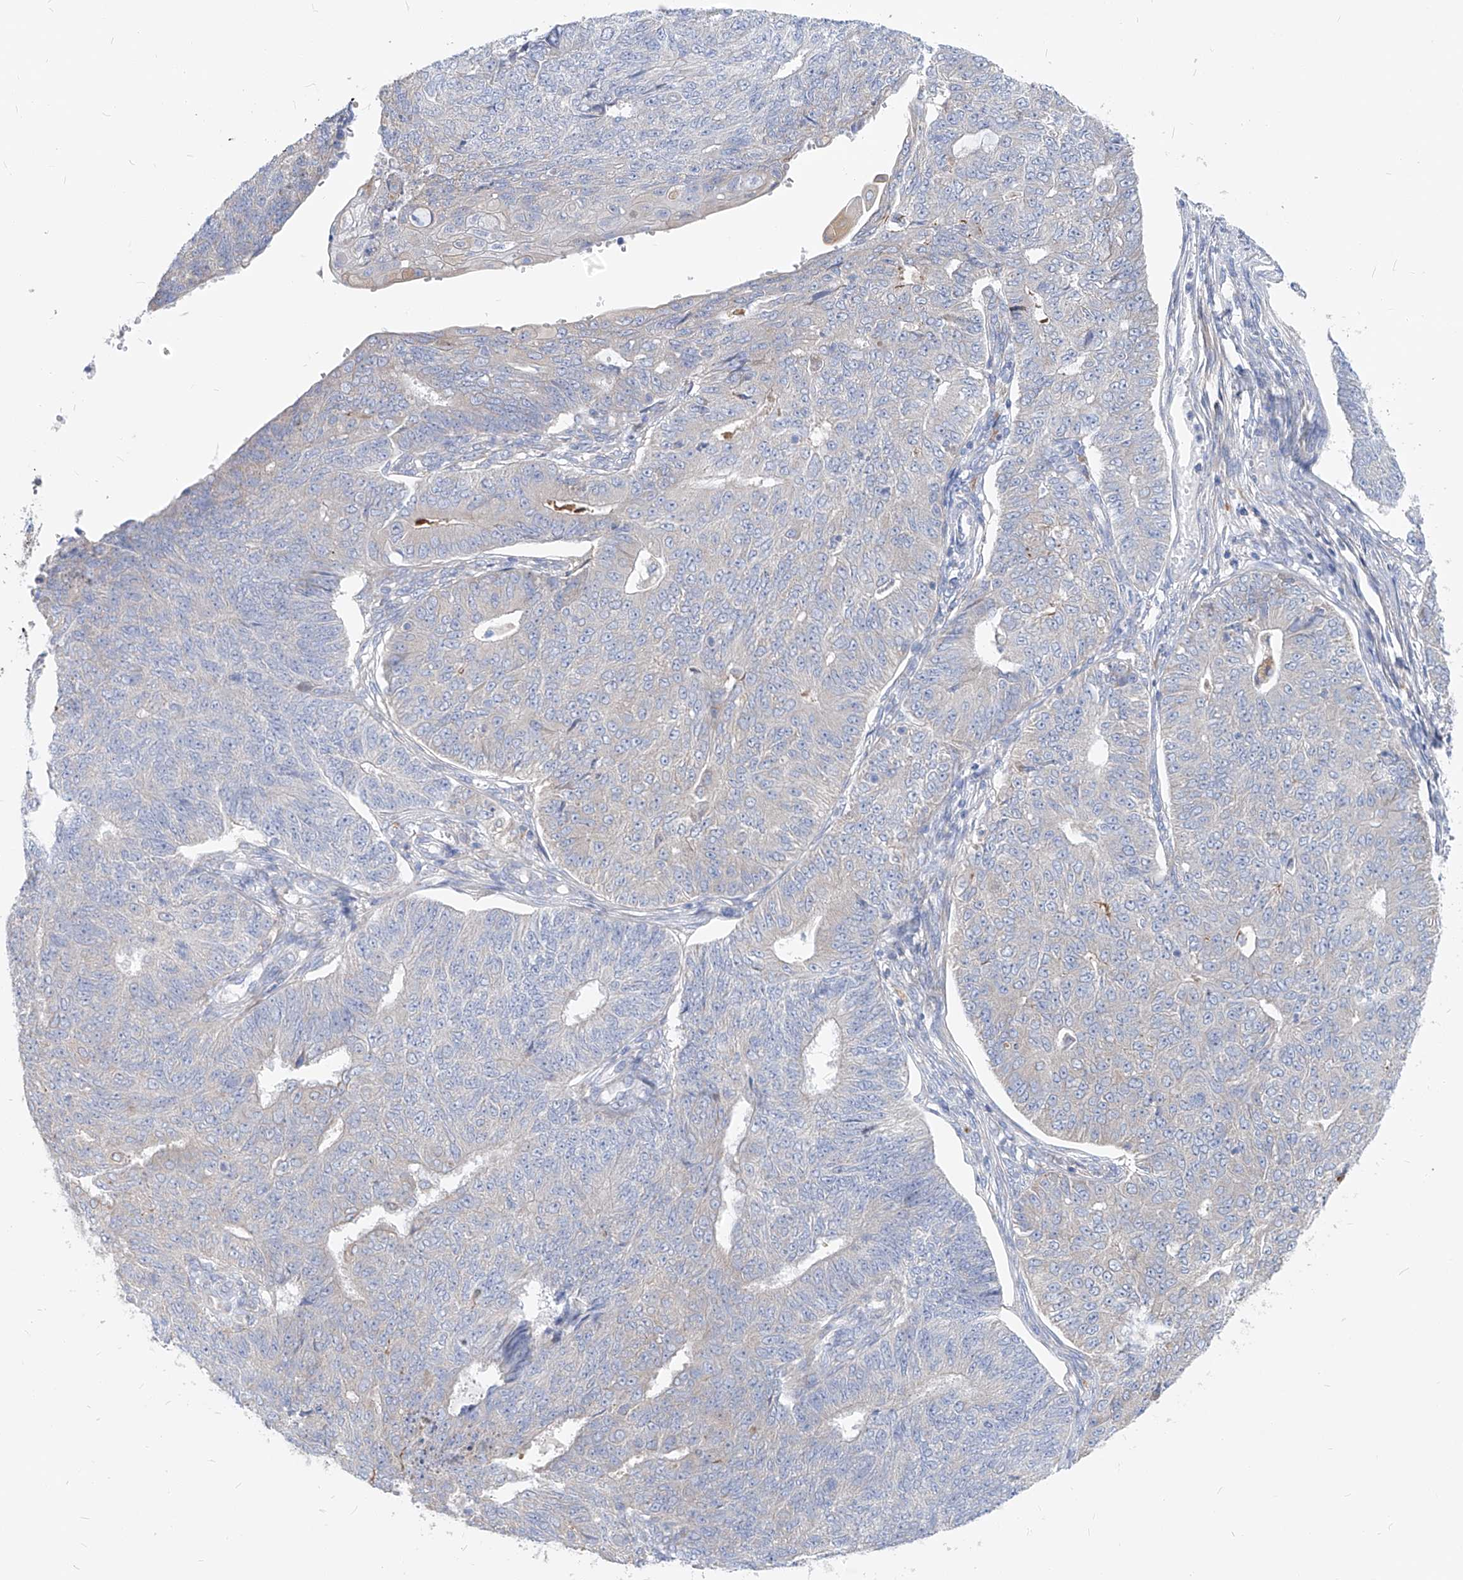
{"staining": {"intensity": "negative", "quantity": "none", "location": "none"}, "tissue": "endometrial cancer", "cell_type": "Tumor cells", "image_type": "cancer", "snomed": [{"axis": "morphology", "description": "Adenocarcinoma, NOS"}, {"axis": "topography", "description": "Endometrium"}], "caption": "IHC photomicrograph of neoplastic tissue: human endometrial adenocarcinoma stained with DAB reveals no significant protein positivity in tumor cells.", "gene": "UFL1", "patient": {"sex": "female", "age": 32}}